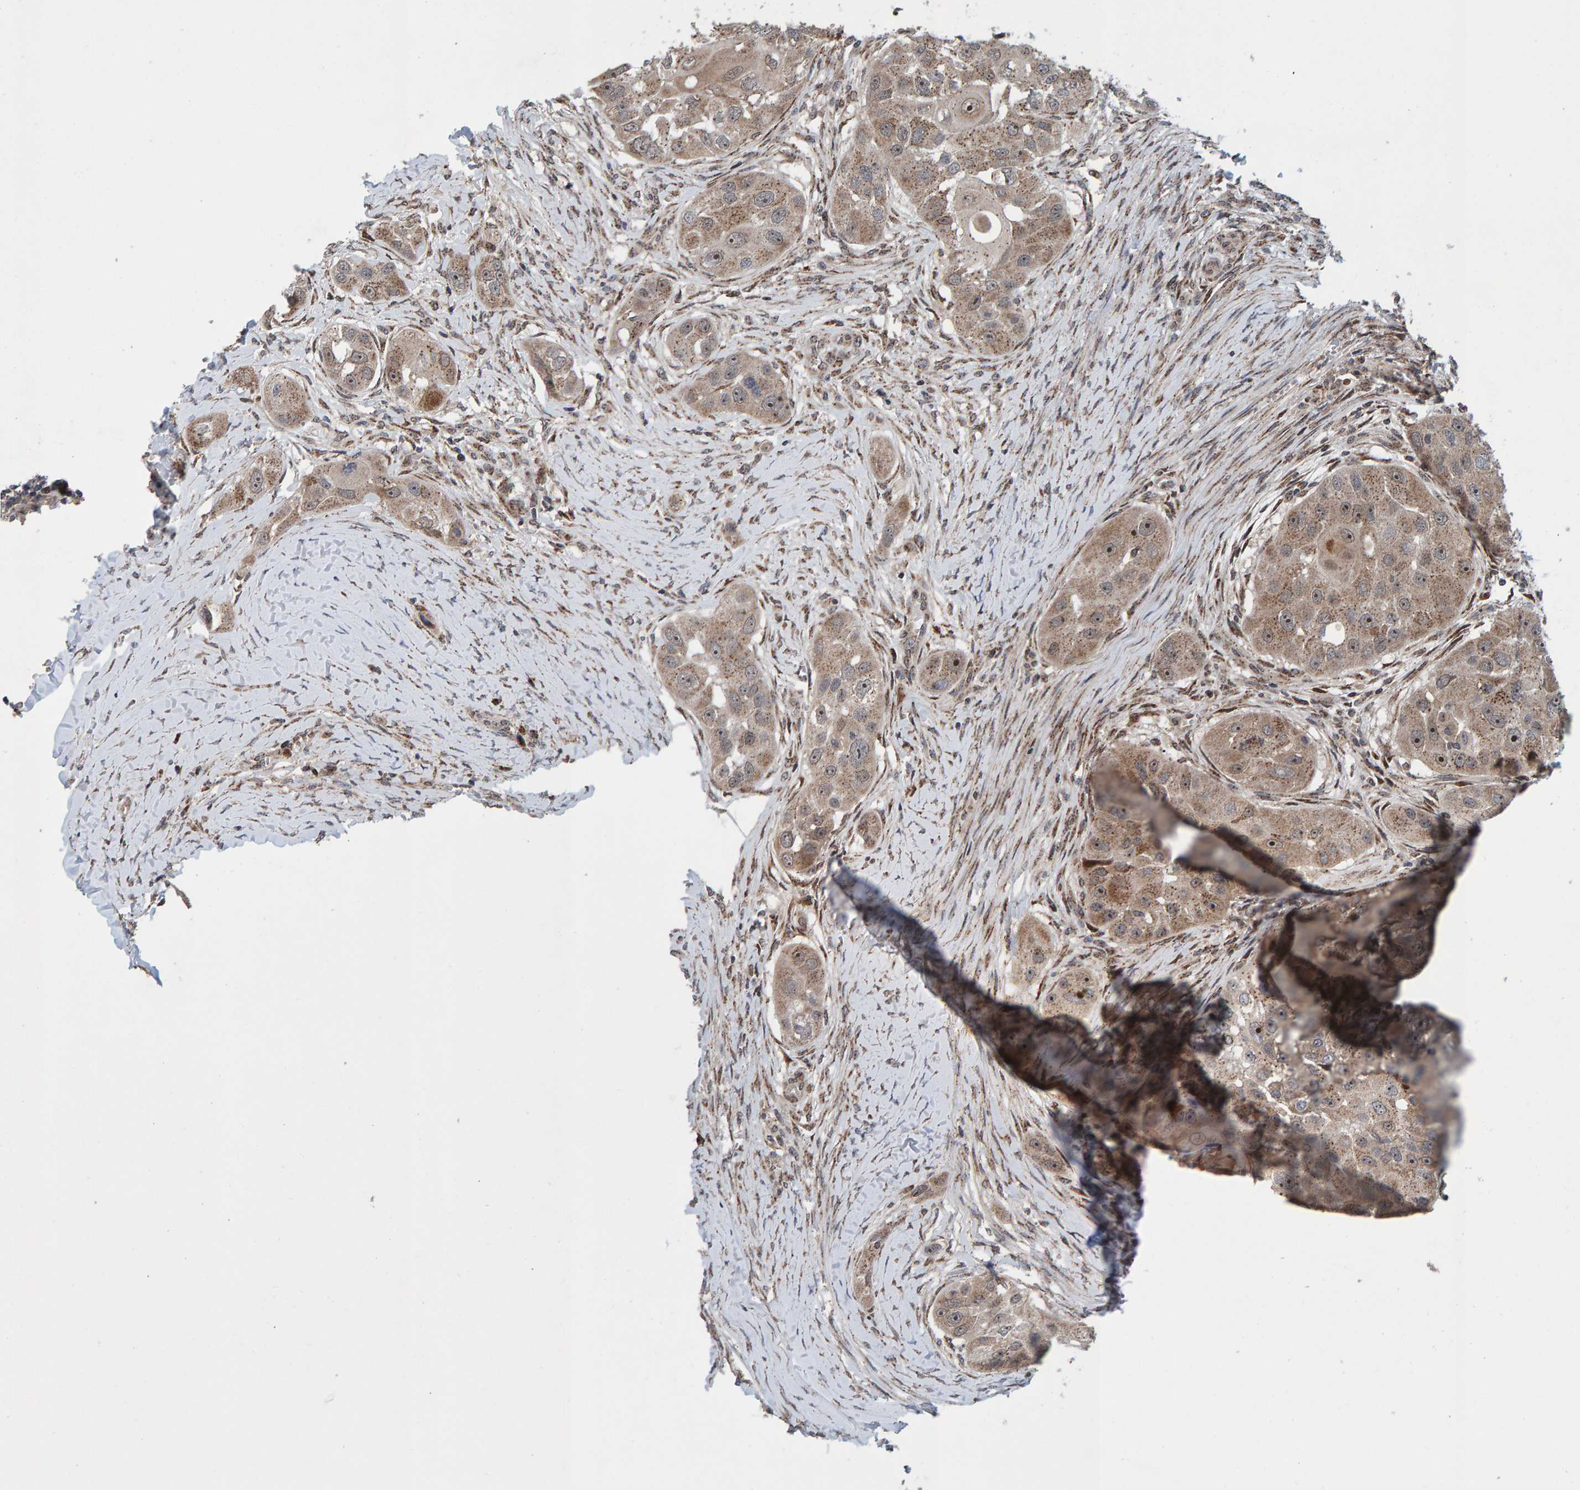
{"staining": {"intensity": "weak", "quantity": ">75%", "location": "cytoplasmic/membranous,nuclear"}, "tissue": "head and neck cancer", "cell_type": "Tumor cells", "image_type": "cancer", "snomed": [{"axis": "morphology", "description": "Normal tissue, NOS"}, {"axis": "morphology", "description": "Squamous cell carcinoma, NOS"}, {"axis": "topography", "description": "Skeletal muscle"}, {"axis": "topography", "description": "Head-Neck"}], "caption": "Head and neck cancer stained with immunohistochemistry displays weak cytoplasmic/membranous and nuclear expression in about >75% of tumor cells.", "gene": "CCDC25", "patient": {"sex": "male", "age": 51}}